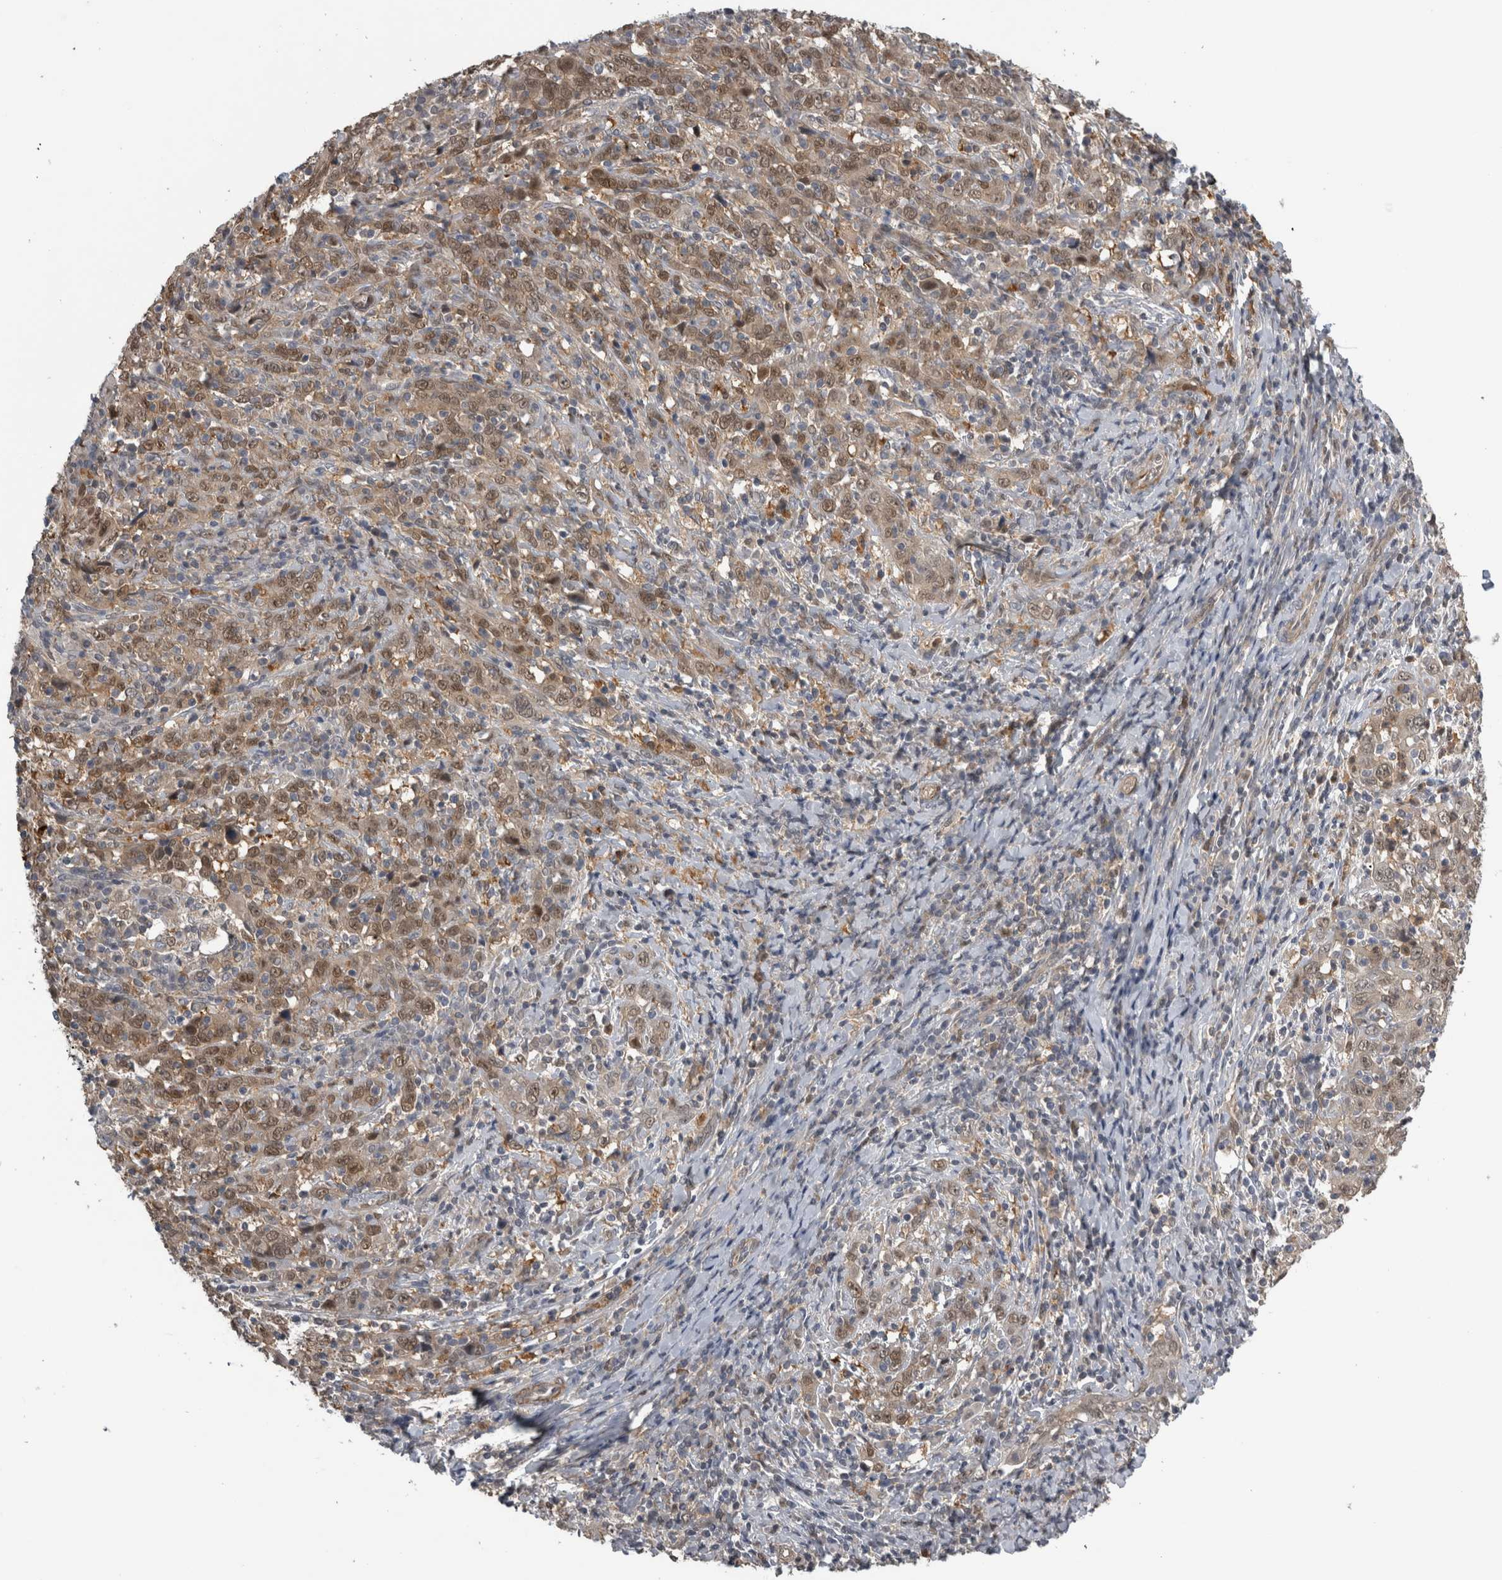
{"staining": {"intensity": "weak", "quantity": ">75%", "location": "cytoplasmic/membranous,nuclear"}, "tissue": "cervical cancer", "cell_type": "Tumor cells", "image_type": "cancer", "snomed": [{"axis": "morphology", "description": "Squamous cell carcinoma, NOS"}, {"axis": "topography", "description": "Cervix"}], "caption": "Protein expression by immunohistochemistry reveals weak cytoplasmic/membranous and nuclear expression in approximately >75% of tumor cells in cervical cancer (squamous cell carcinoma).", "gene": "NAPRT", "patient": {"sex": "female", "age": 46}}